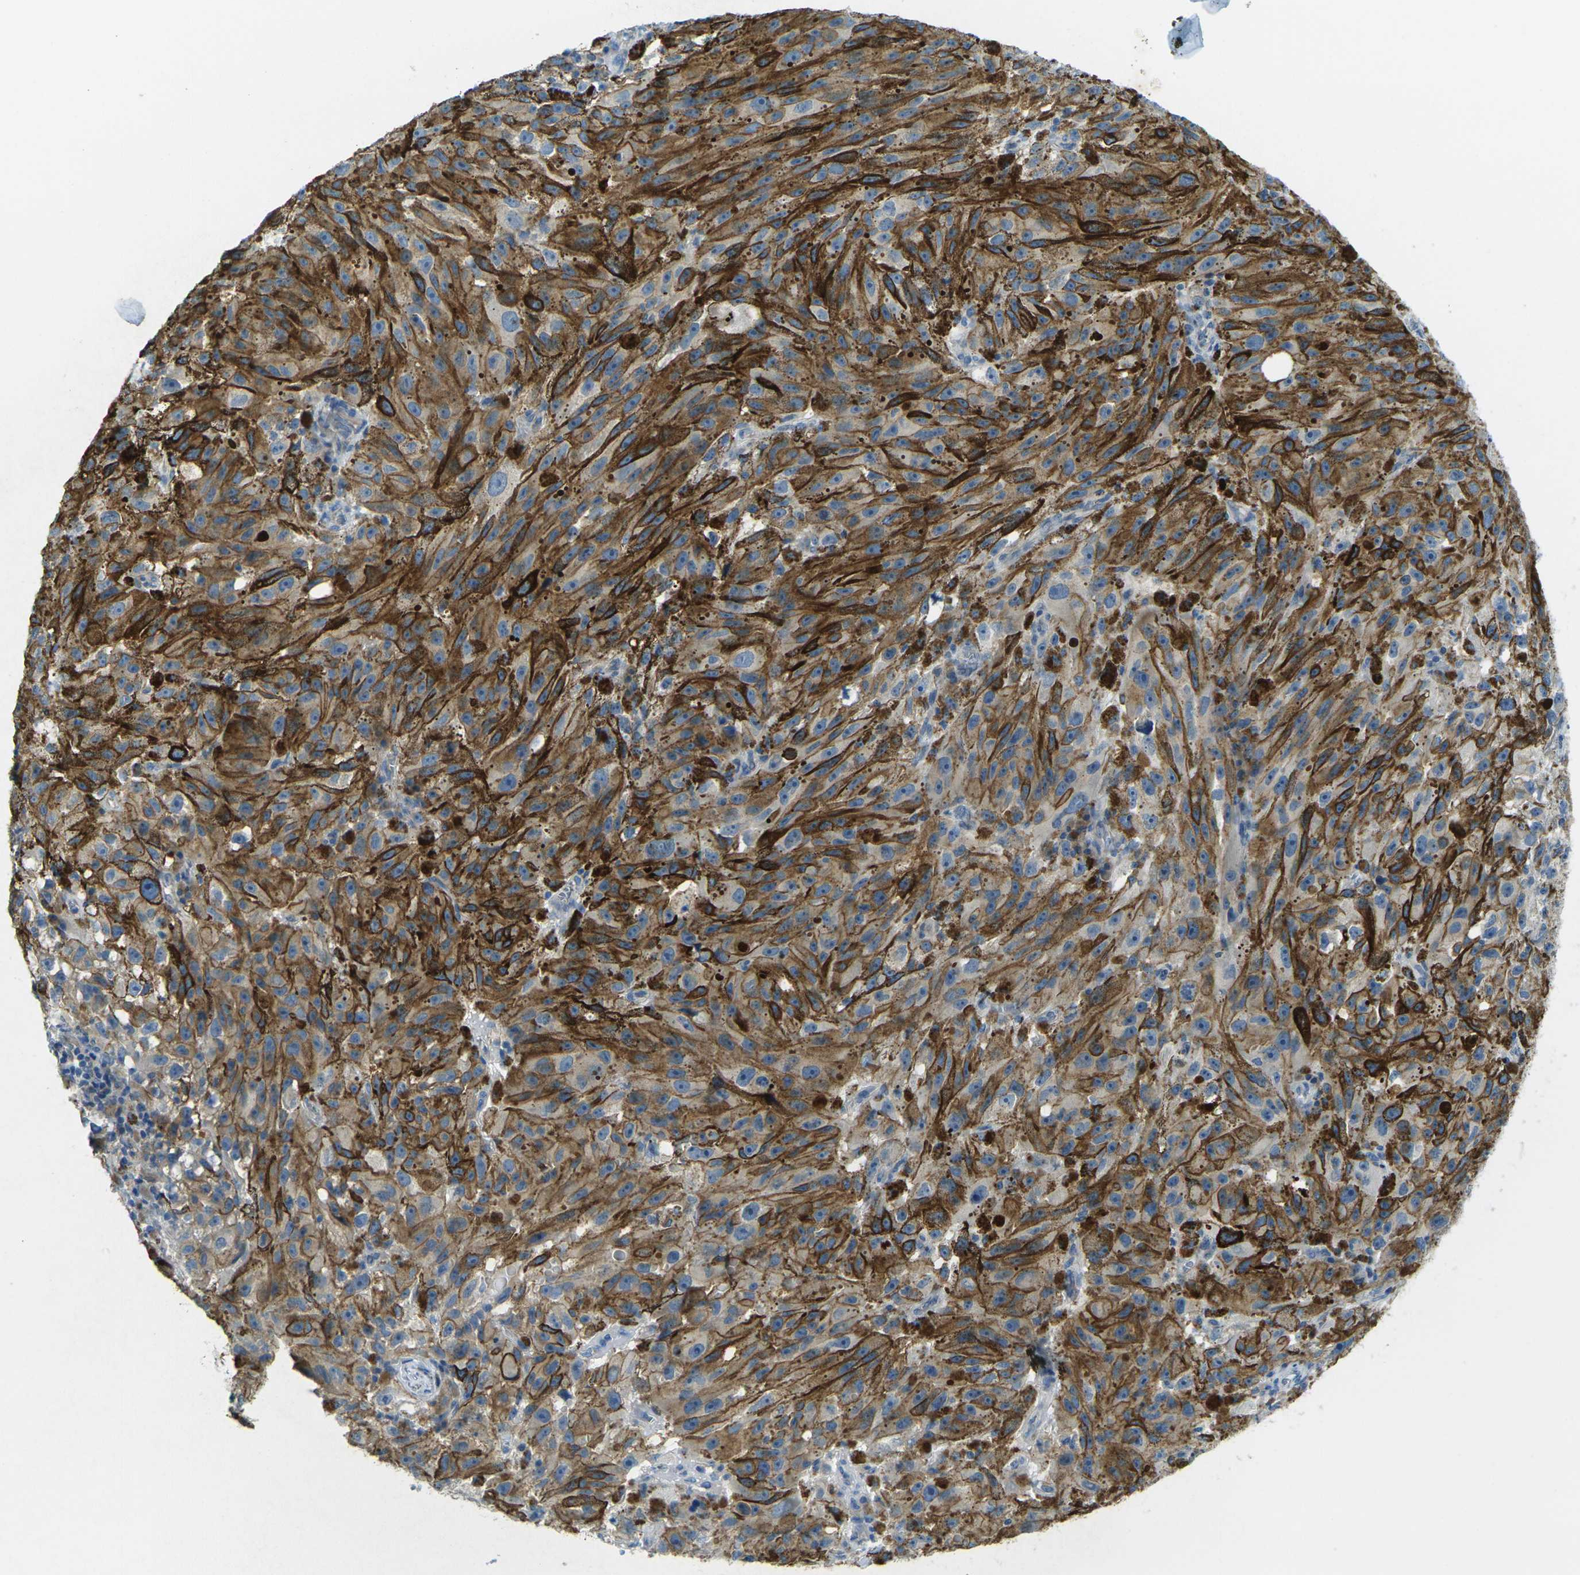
{"staining": {"intensity": "moderate", "quantity": ">75%", "location": "cytoplasmic/membranous"}, "tissue": "melanoma", "cell_type": "Tumor cells", "image_type": "cancer", "snomed": [{"axis": "morphology", "description": "Malignant melanoma, NOS"}, {"axis": "topography", "description": "Skin"}], "caption": "The image demonstrates immunohistochemical staining of melanoma. There is moderate cytoplasmic/membranous staining is seen in approximately >75% of tumor cells.", "gene": "RHBDD1", "patient": {"sex": "female", "age": 104}}